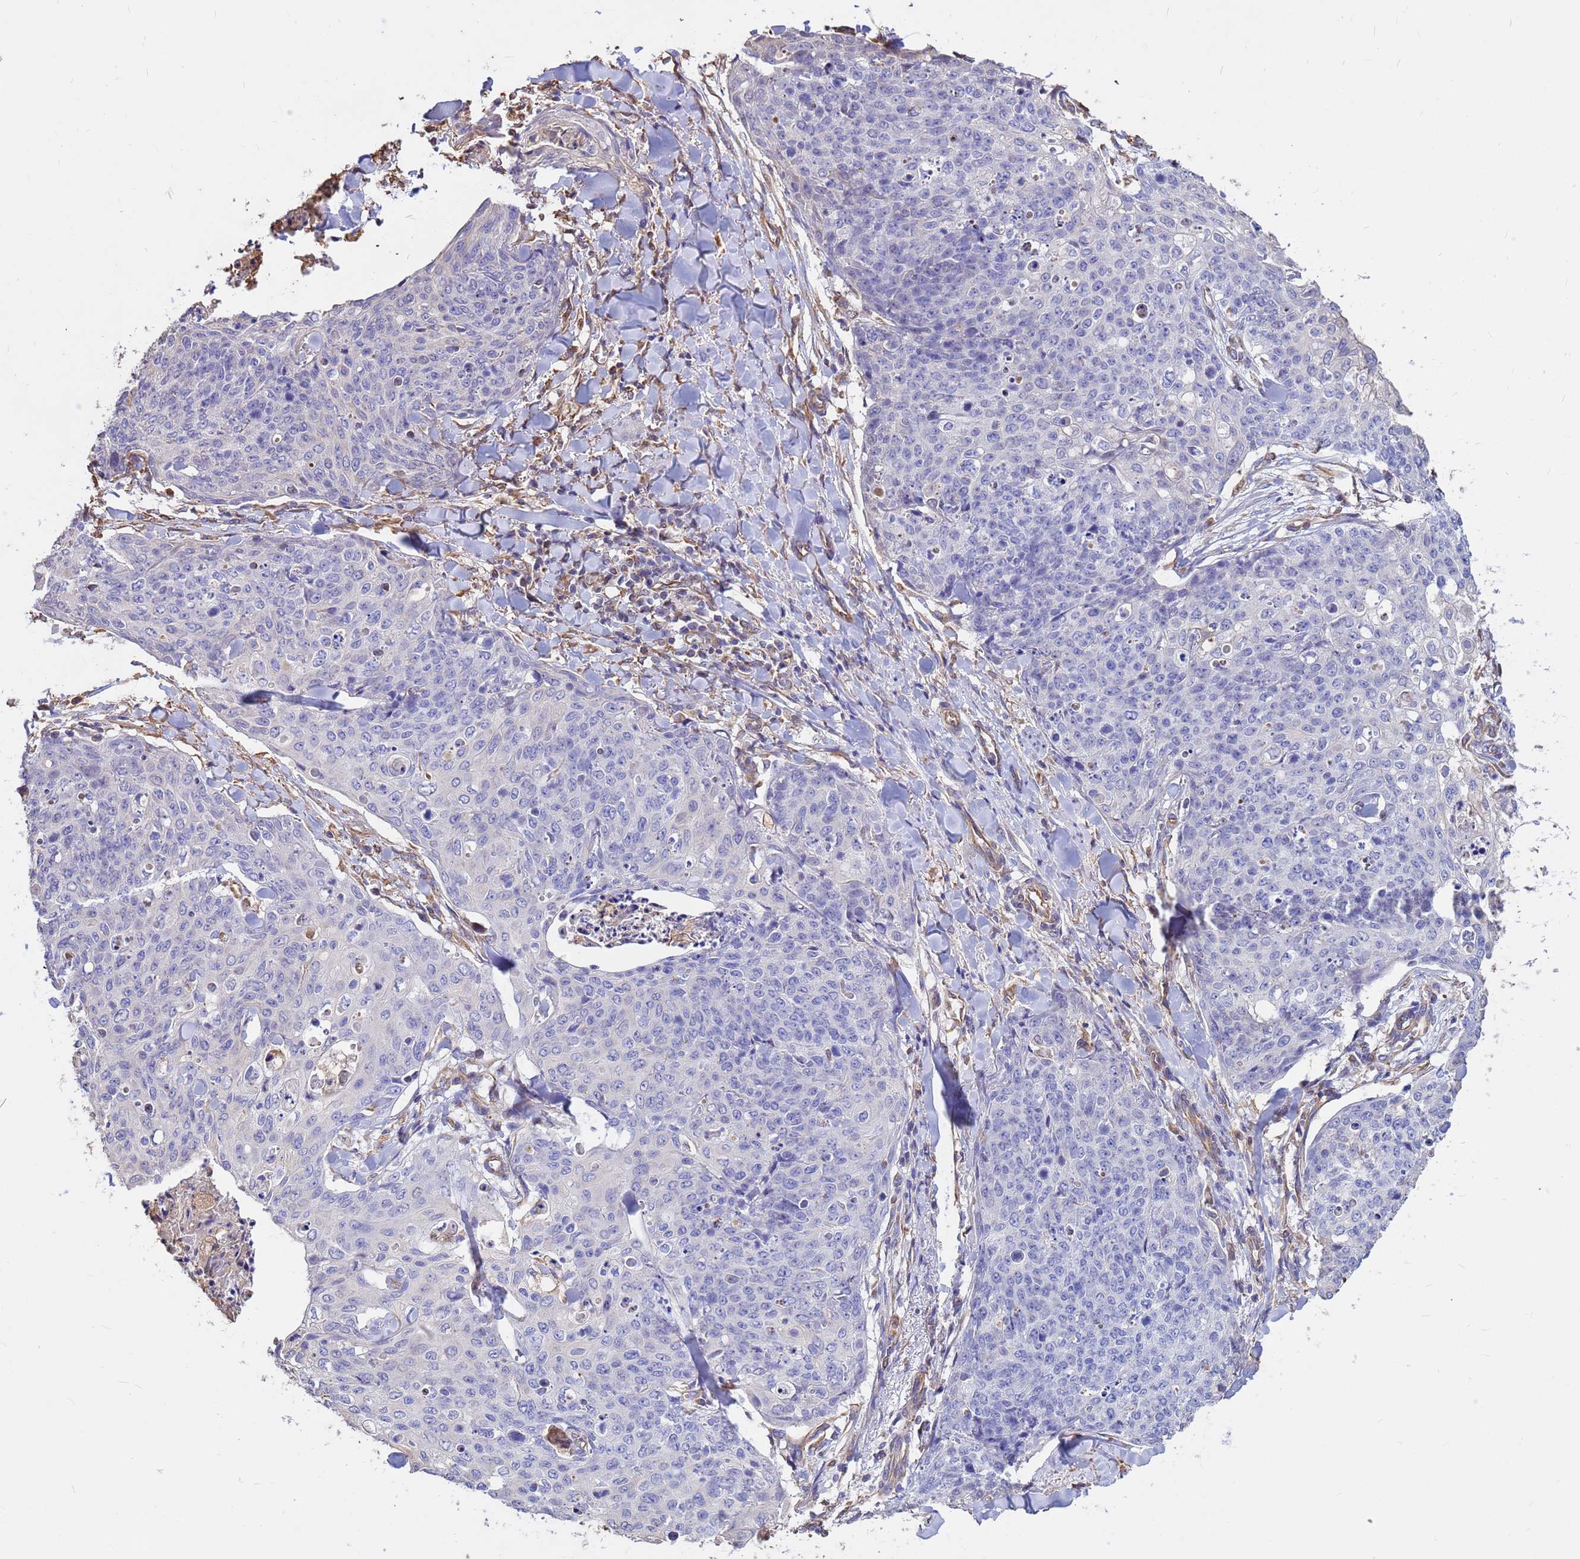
{"staining": {"intensity": "negative", "quantity": "none", "location": "none"}, "tissue": "skin cancer", "cell_type": "Tumor cells", "image_type": "cancer", "snomed": [{"axis": "morphology", "description": "Squamous cell carcinoma, NOS"}, {"axis": "topography", "description": "Skin"}, {"axis": "topography", "description": "Vulva"}], "caption": "This is an immunohistochemistry histopathology image of squamous cell carcinoma (skin). There is no staining in tumor cells.", "gene": "TCEAL3", "patient": {"sex": "female", "age": 85}}